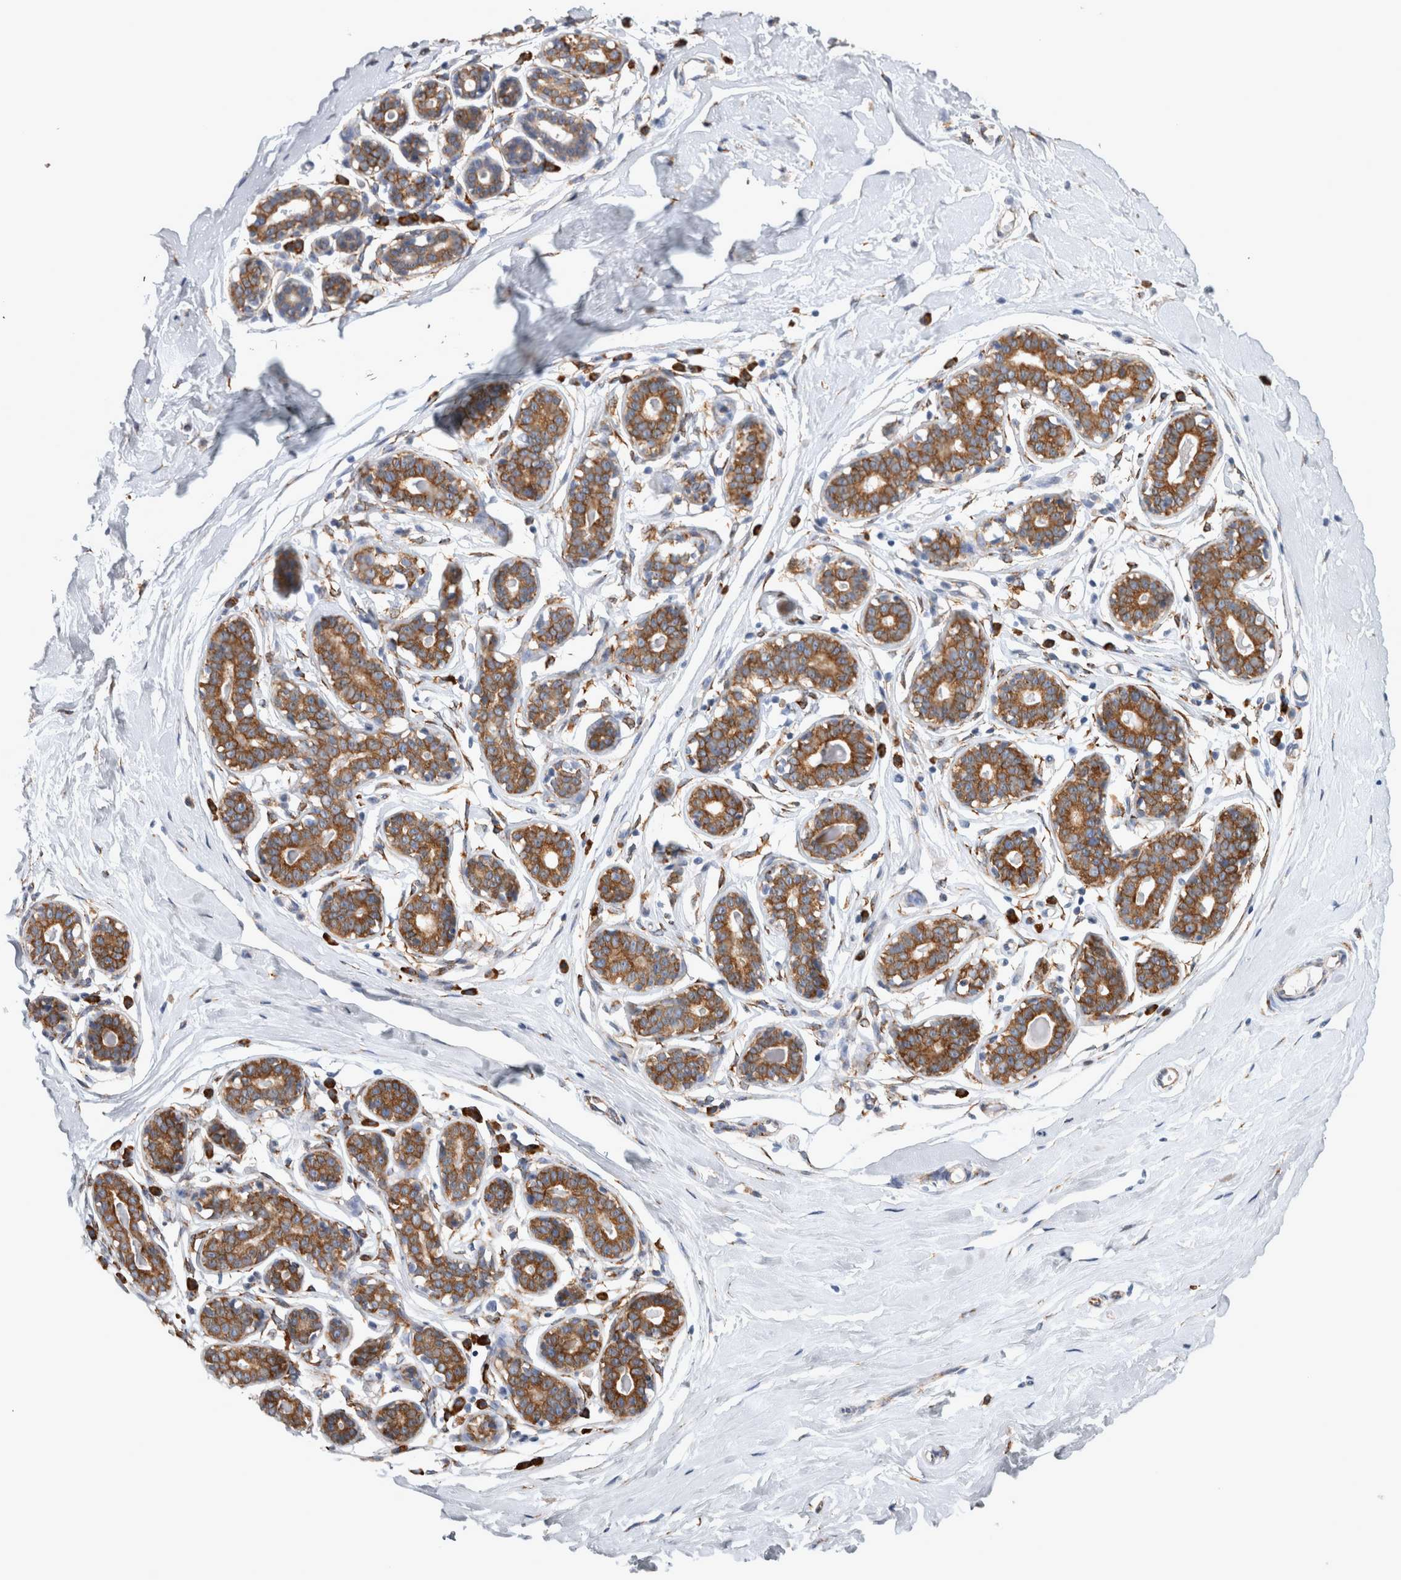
{"staining": {"intensity": "negative", "quantity": "none", "location": "none"}, "tissue": "breast", "cell_type": "Adipocytes", "image_type": "normal", "snomed": [{"axis": "morphology", "description": "Normal tissue, NOS"}, {"axis": "topography", "description": "Breast"}], "caption": "A high-resolution photomicrograph shows immunohistochemistry (IHC) staining of unremarkable breast, which exhibits no significant staining in adipocytes.", "gene": "FHIP2B", "patient": {"sex": "female", "age": 23}}